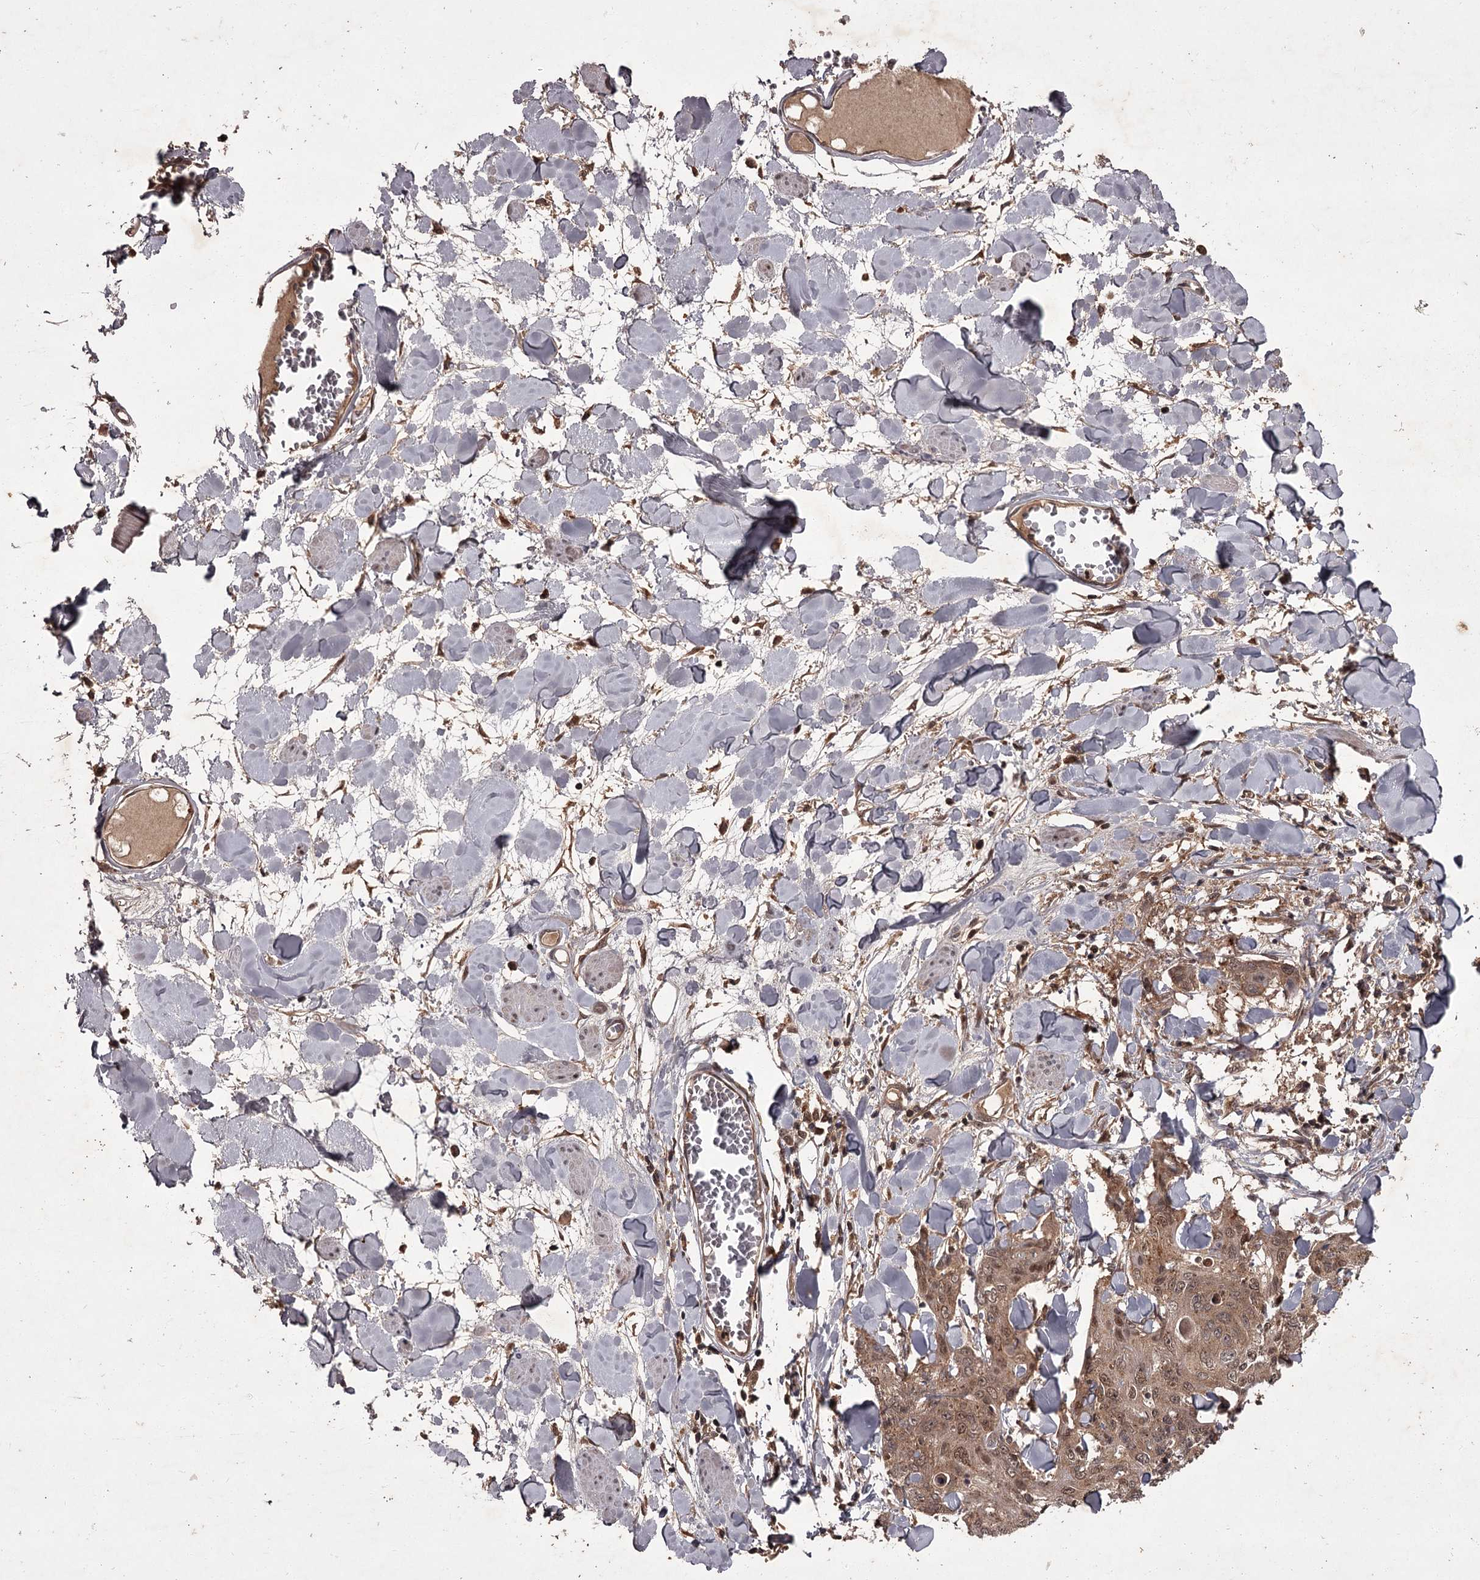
{"staining": {"intensity": "moderate", "quantity": ">75%", "location": "cytoplasmic/membranous,nuclear"}, "tissue": "skin cancer", "cell_type": "Tumor cells", "image_type": "cancer", "snomed": [{"axis": "morphology", "description": "Squamous cell carcinoma, NOS"}, {"axis": "topography", "description": "Skin"}, {"axis": "topography", "description": "Vulva"}], "caption": "Brown immunohistochemical staining in skin cancer reveals moderate cytoplasmic/membranous and nuclear staining in about >75% of tumor cells.", "gene": "TBC1D23", "patient": {"sex": "female", "age": 85}}